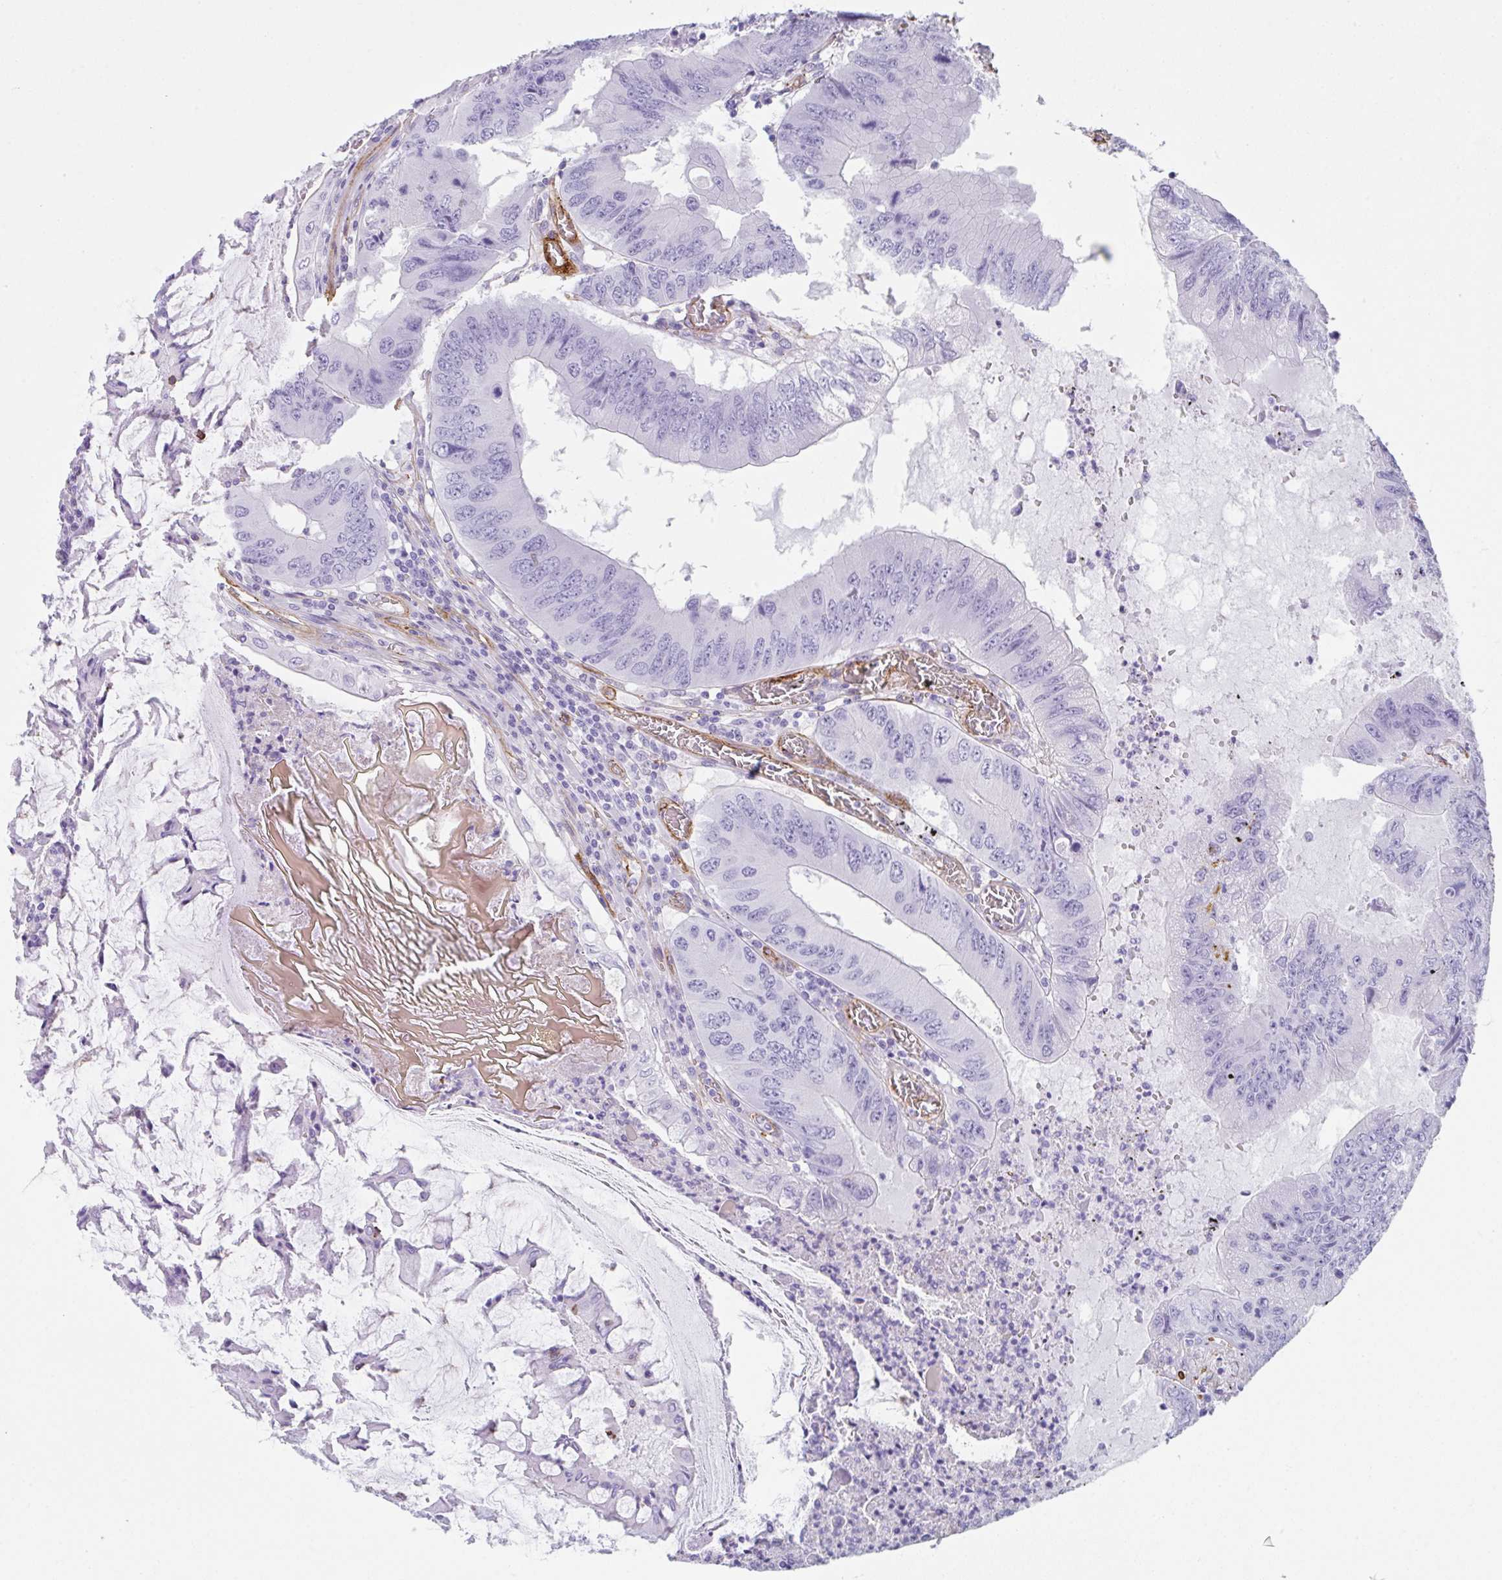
{"staining": {"intensity": "negative", "quantity": "none", "location": "none"}, "tissue": "colorectal cancer", "cell_type": "Tumor cells", "image_type": "cancer", "snomed": [{"axis": "morphology", "description": "Adenocarcinoma, NOS"}, {"axis": "topography", "description": "Colon"}], "caption": "Photomicrograph shows no protein staining in tumor cells of colorectal cancer (adenocarcinoma) tissue.", "gene": "DBN1", "patient": {"sex": "male", "age": 53}}